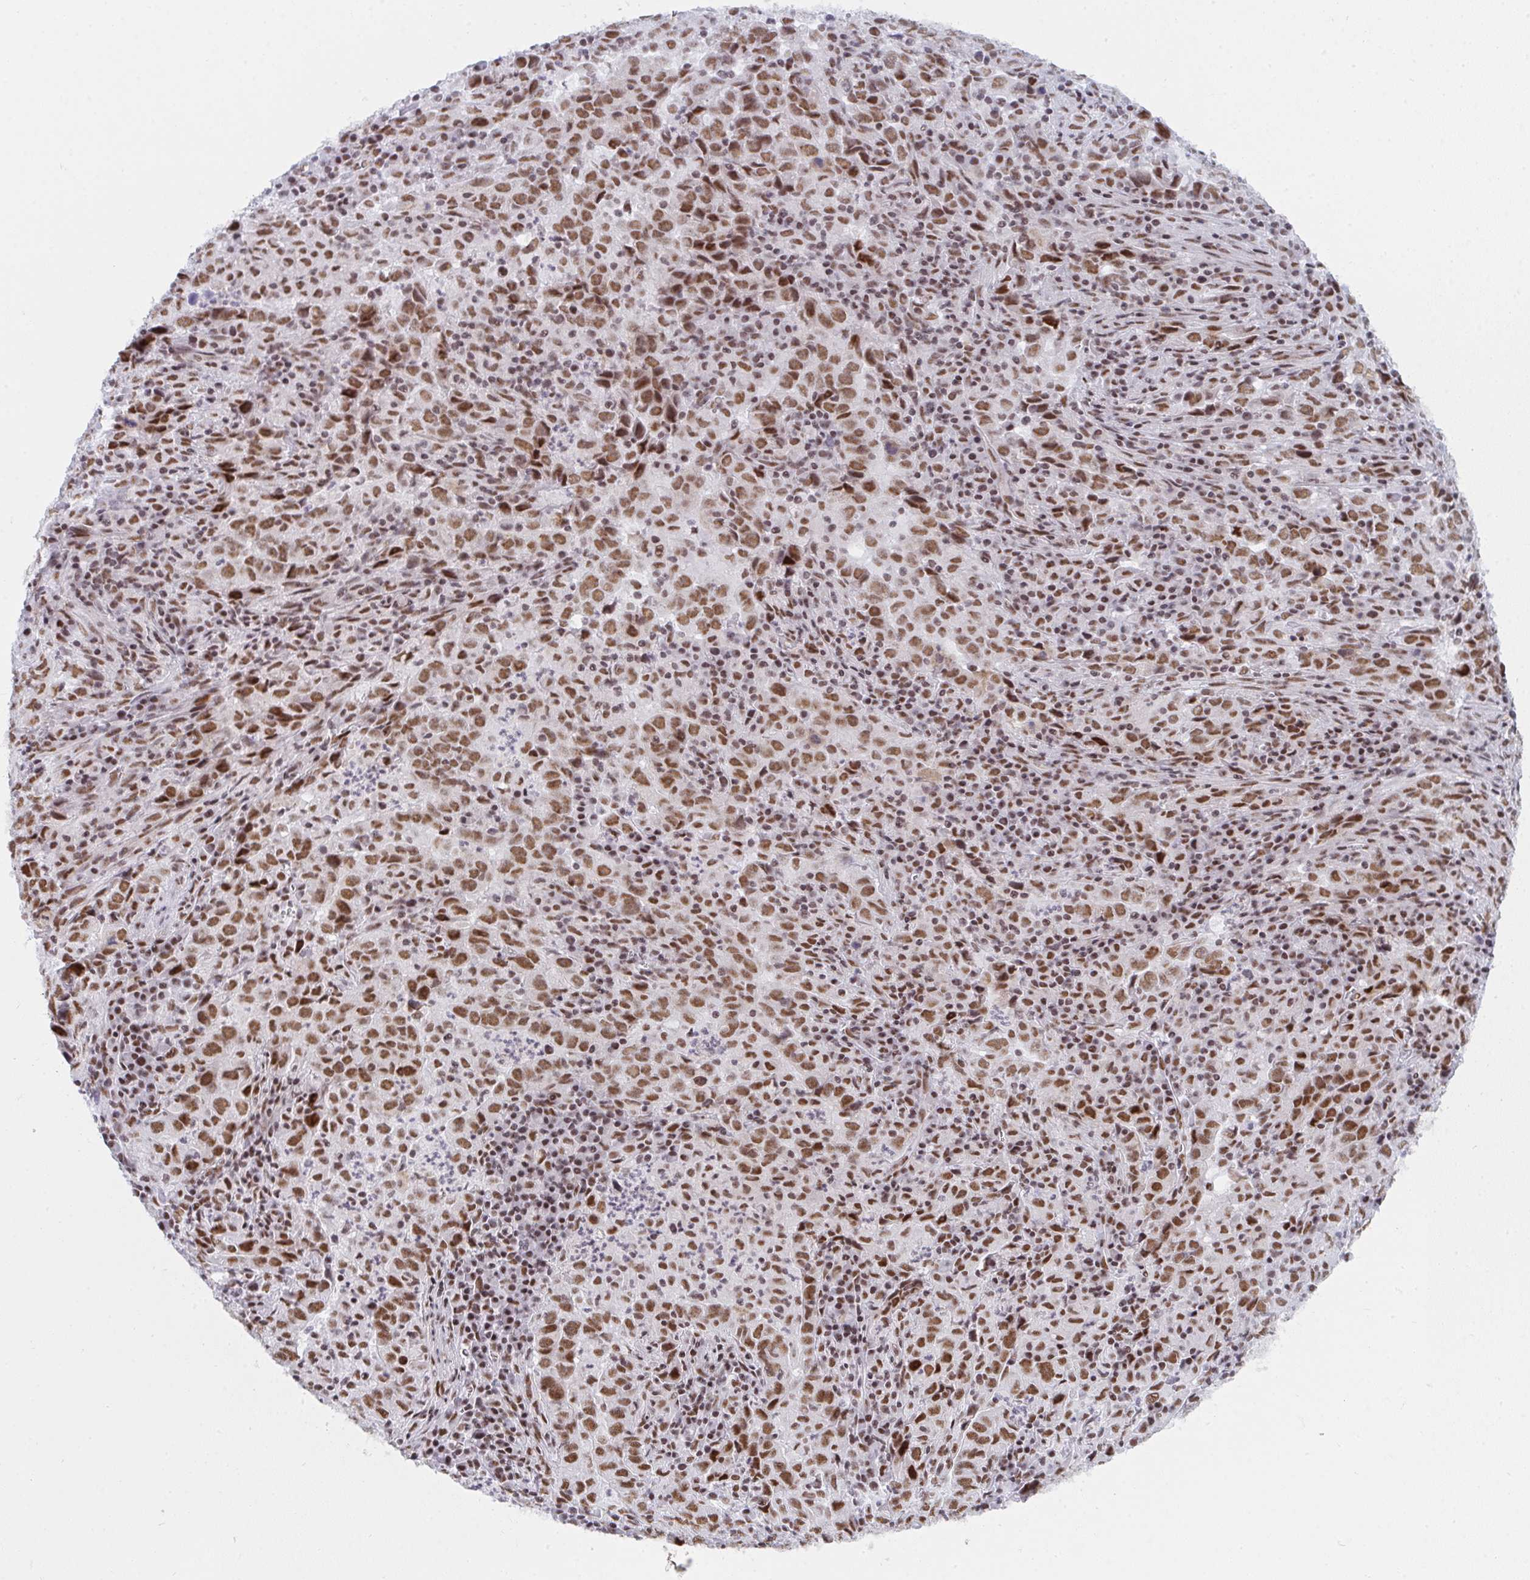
{"staining": {"intensity": "moderate", "quantity": ">75%", "location": "nuclear"}, "tissue": "lung cancer", "cell_type": "Tumor cells", "image_type": "cancer", "snomed": [{"axis": "morphology", "description": "Adenocarcinoma, NOS"}, {"axis": "topography", "description": "Lung"}], "caption": "A medium amount of moderate nuclear positivity is seen in approximately >75% of tumor cells in lung cancer (adenocarcinoma) tissue.", "gene": "SNRNP70", "patient": {"sex": "male", "age": 67}}